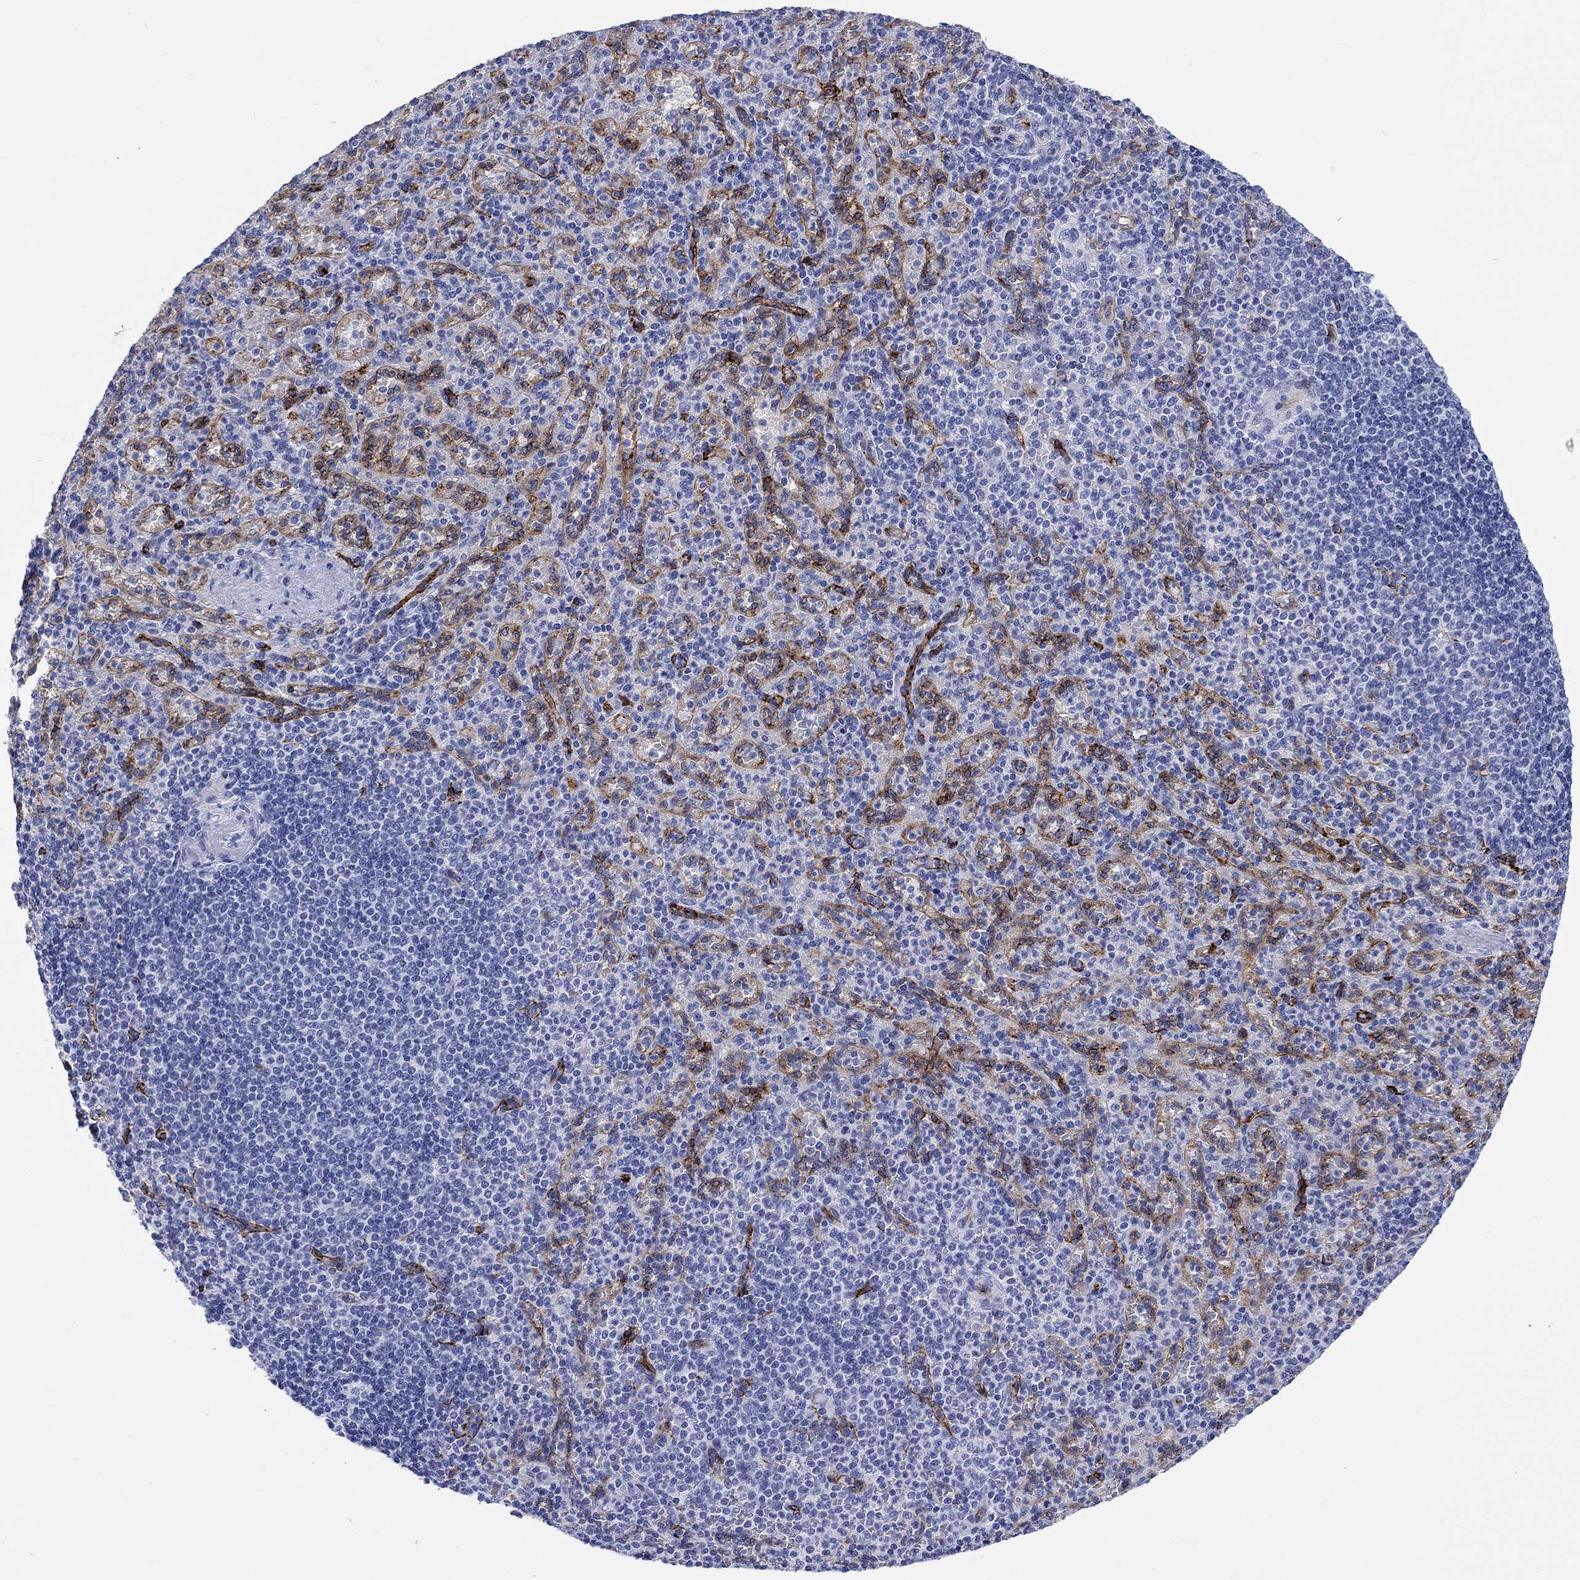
{"staining": {"intensity": "moderate", "quantity": "25%-75%", "location": "cytoplasmic/membranous"}, "tissue": "spleen", "cell_type": "Cells in red pulp", "image_type": "normal", "snomed": [{"axis": "morphology", "description": "Normal tissue, NOS"}, {"axis": "topography", "description": "Spleen"}], "caption": "Immunohistochemical staining of benign human spleen shows 25%-75% levels of moderate cytoplasmic/membranous protein staining in about 25%-75% of cells in red pulp.", "gene": "CACNG3", "patient": {"sex": "female", "age": 74}}